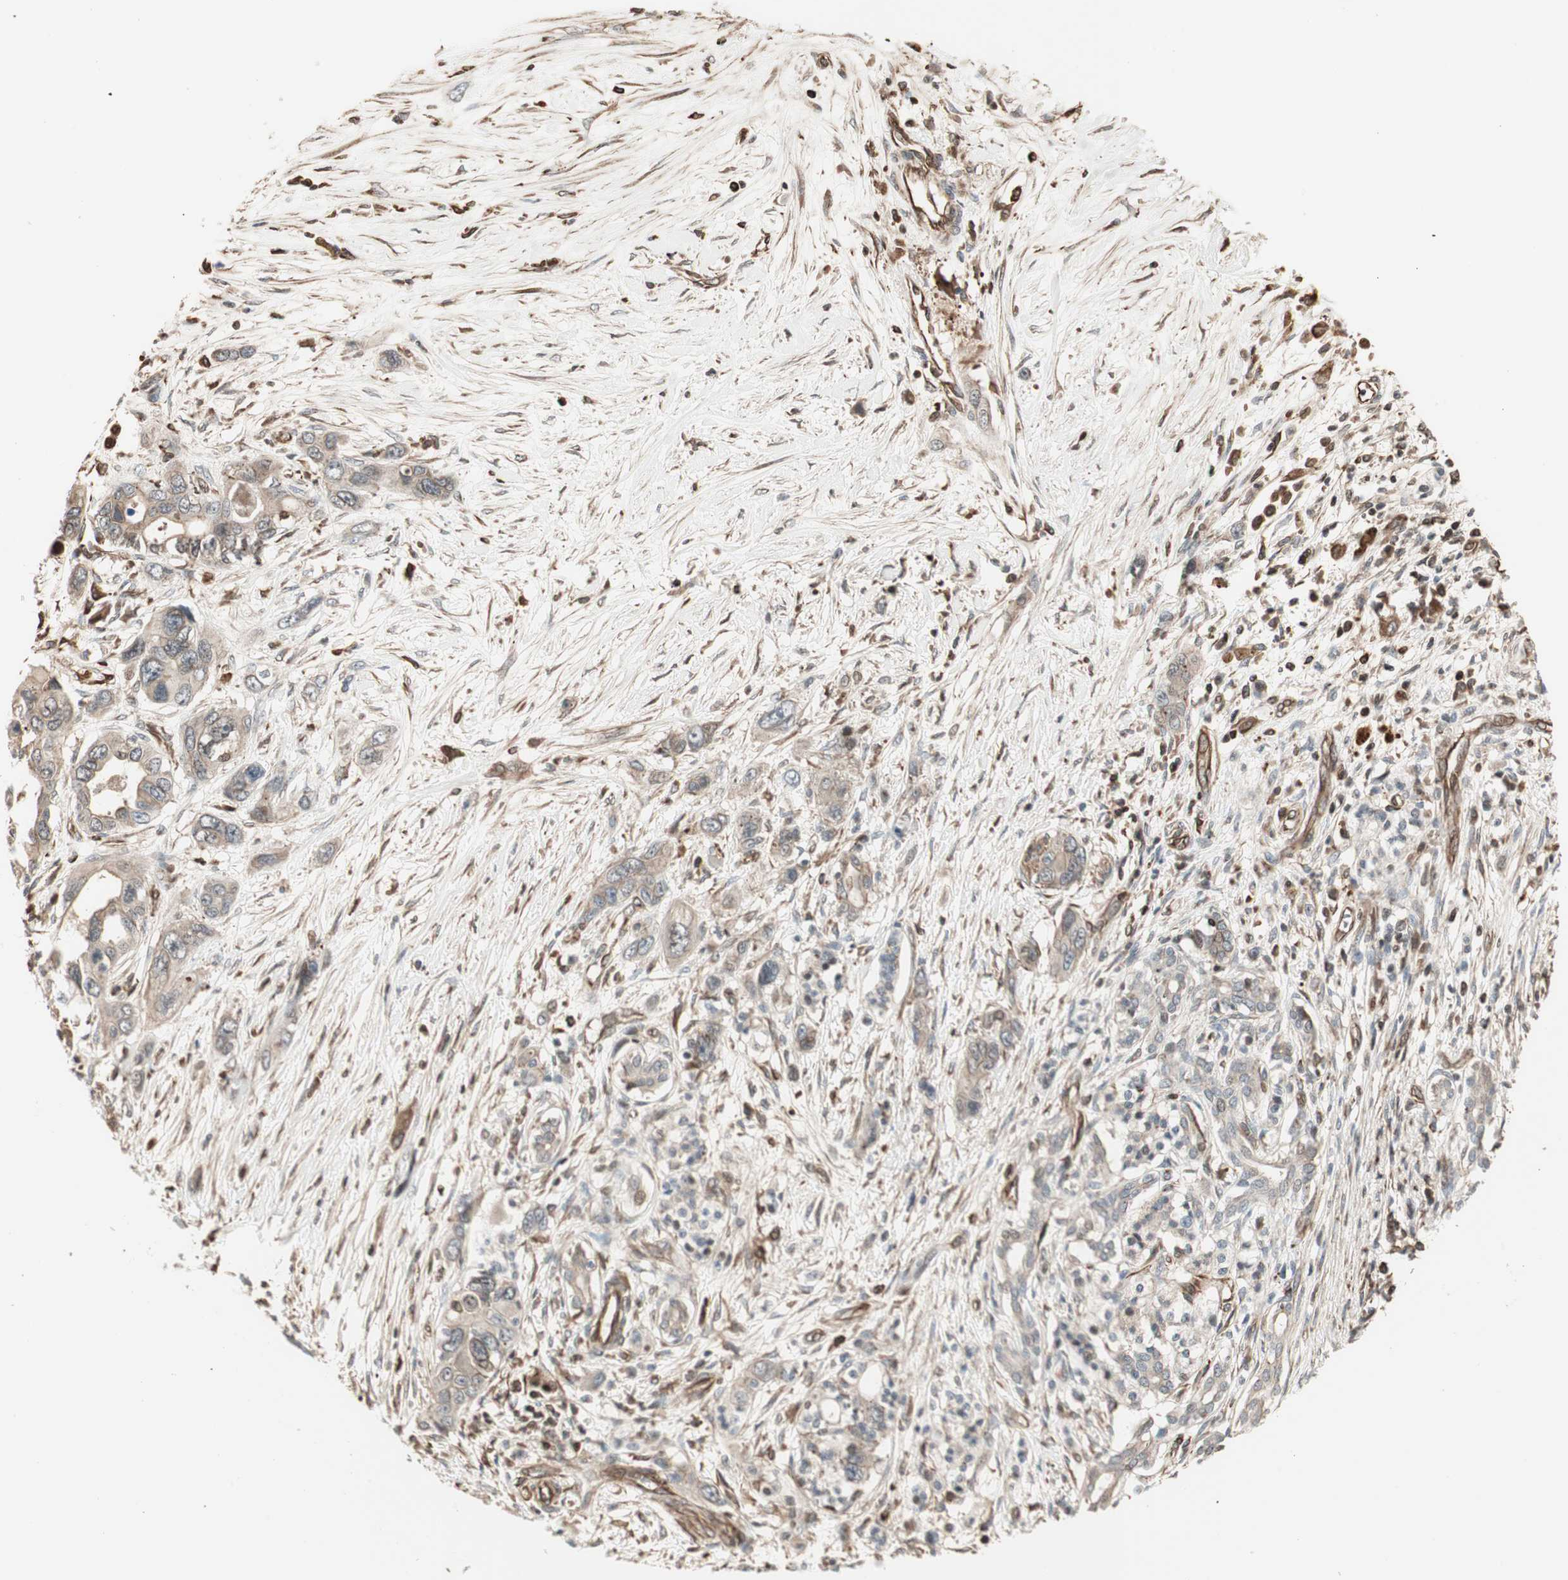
{"staining": {"intensity": "weak", "quantity": ">75%", "location": "cytoplasmic/membranous"}, "tissue": "pancreatic cancer", "cell_type": "Tumor cells", "image_type": "cancer", "snomed": [{"axis": "morphology", "description": "Adenocarcinoma, NOS"}, {"axis": "topography", "description": "Pancreas"}], "caption": "A brown stain labels weak cytoplasmic/membranous expression of a protein in pancreatic cancer tumor cells.", "gene": "MAD2L2", "patient": {"sex": "male", "age": 46}}